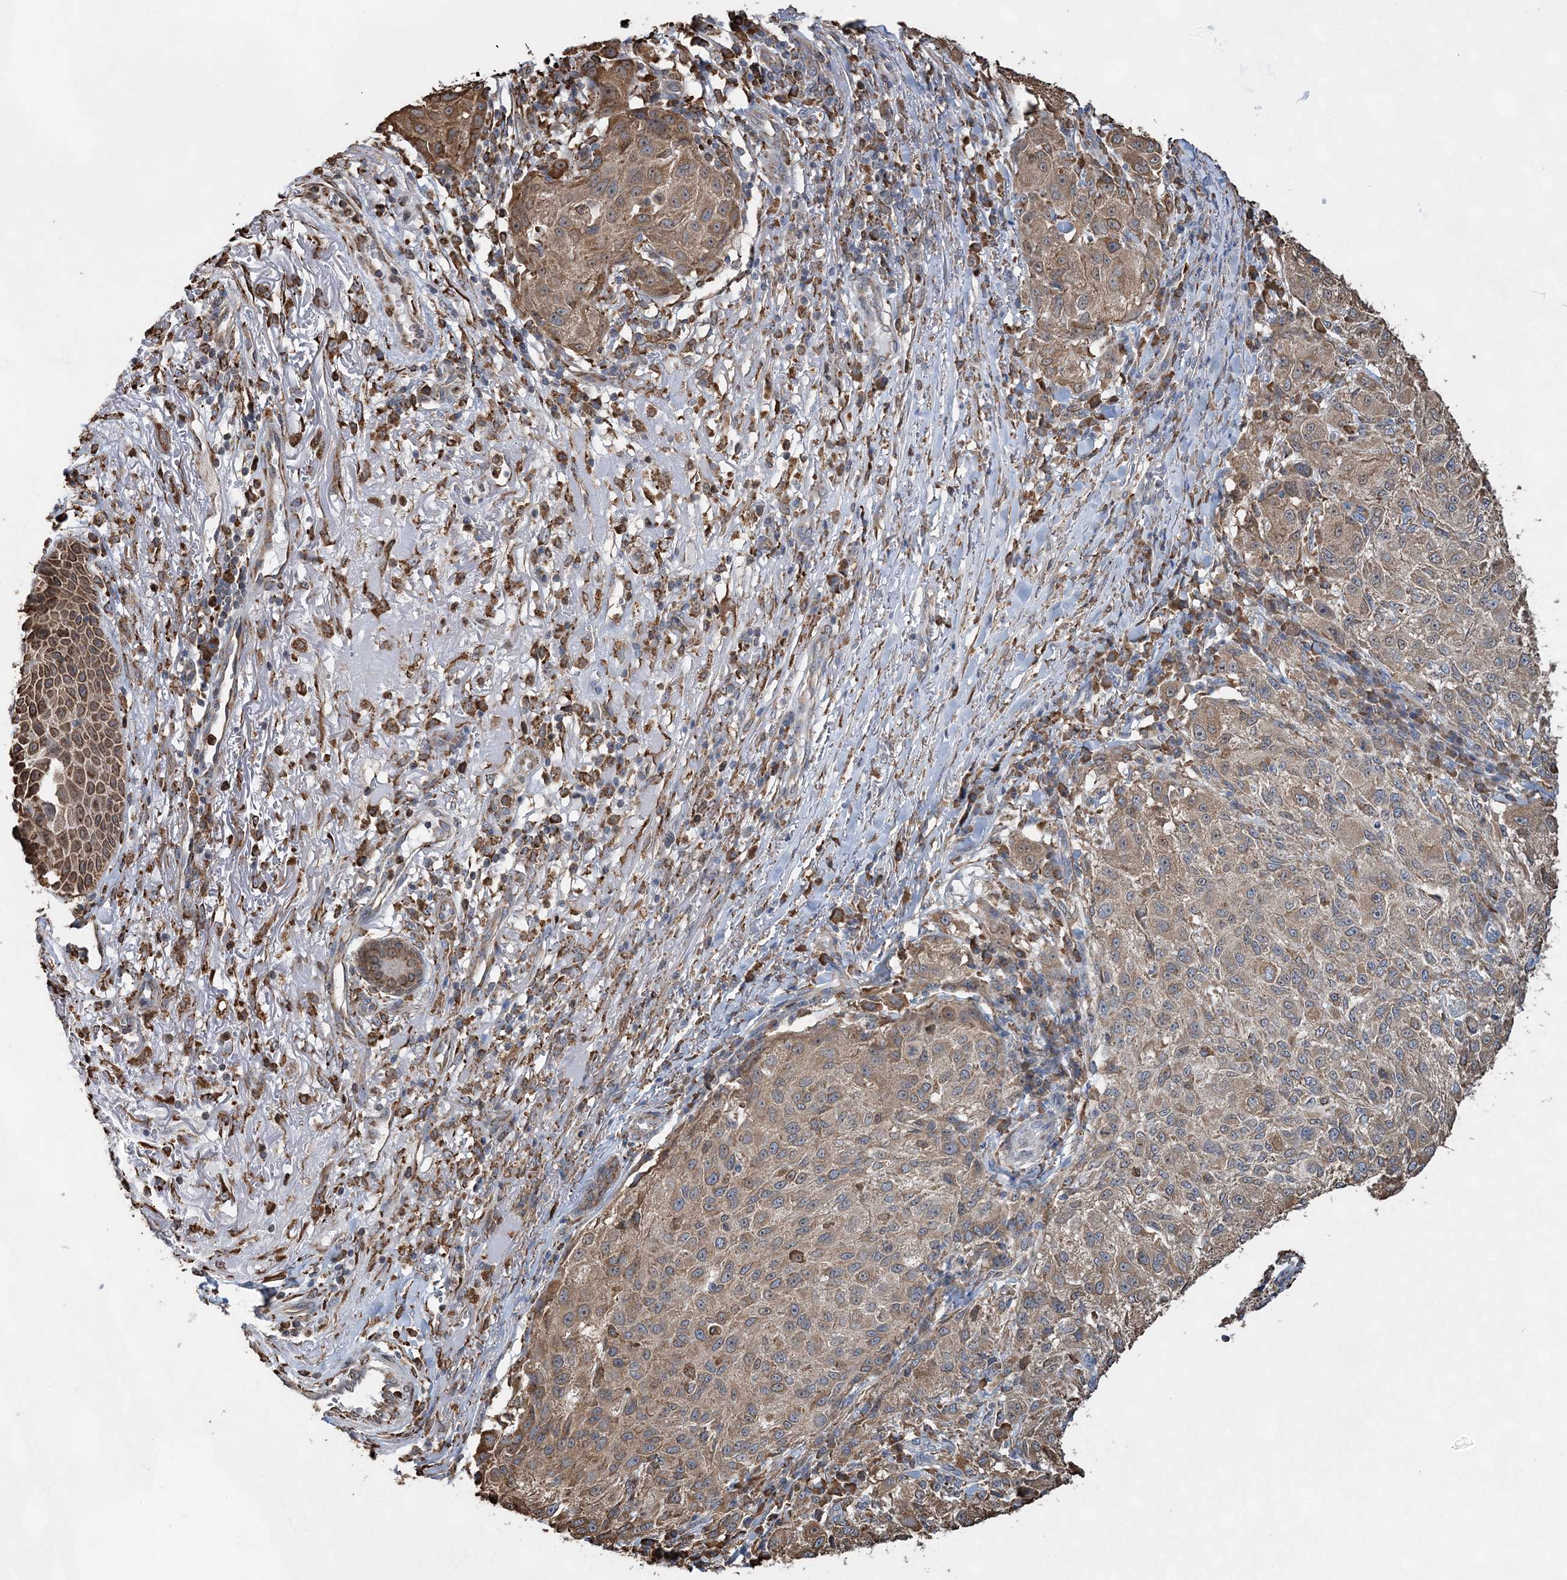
{"staining": {"intensity": "moderate", "quantity": ">75%", "location": "cytoplasmic/membranous"}, "tissue": "melanoma", "cell_type": "Tumor cells", "image_type": "cancer", "snomed": [{"axis": "morphology", "description": "Necrosis, NOS"}, {"axis": "morphology", "description": "Malignant melanoma, NOS"}, {"axis": "topography", "description": "Skin"}], "caption": "IHC of melanoma displays medium levels of moderate cytoplasmic/membranous positivity in about >75% of tumor cells. The staining is performed using DAB (3,3'-diaminobenzidine) brown chromogen to label protein expression. The nuclei are counter-stained blue using hematoxylin.", "gene": "WDR12", "patient": {"sex": "female", "age": 87}}